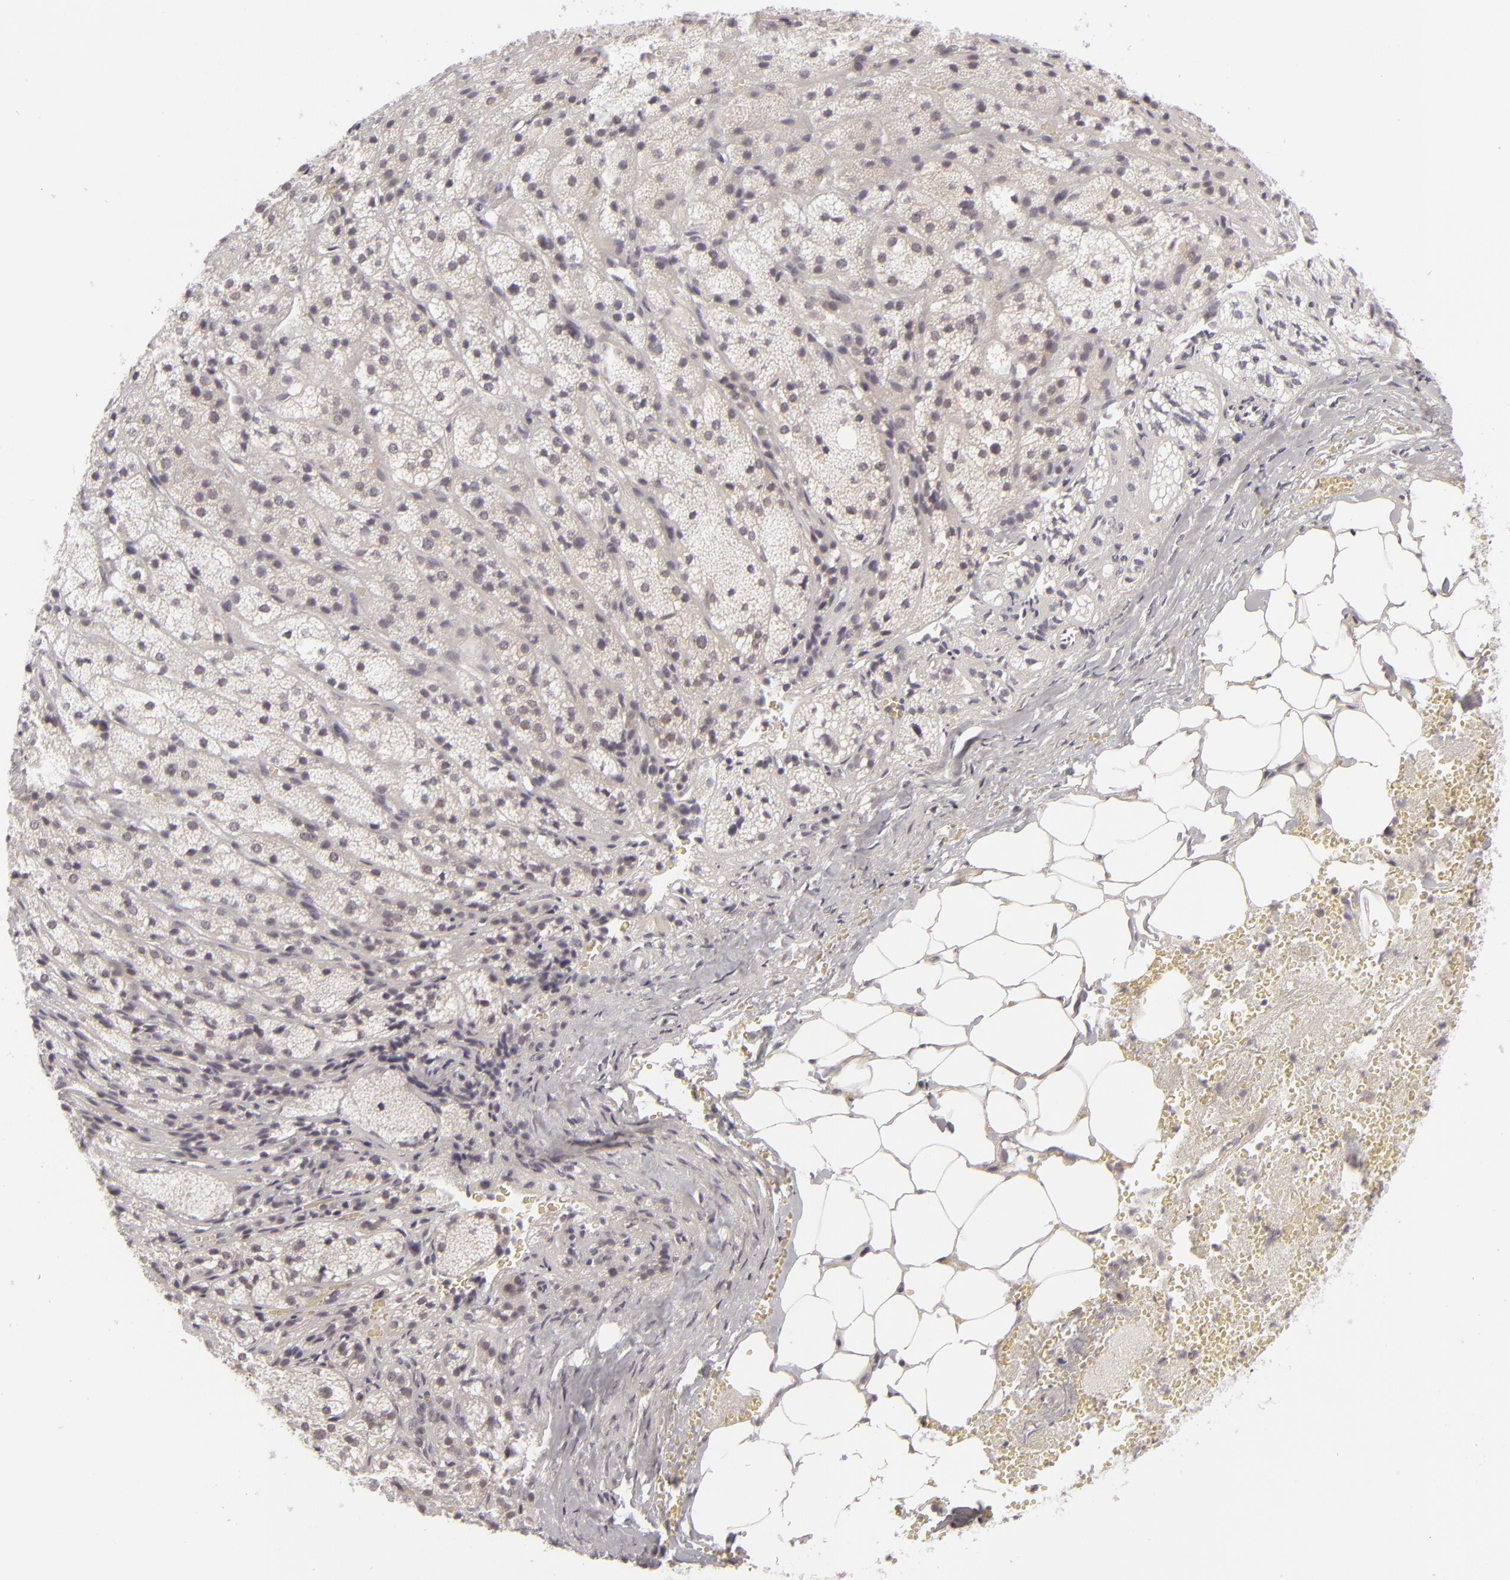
{"staining": {"intensity": "negative", "quantity": "none", "location": "none"}, "tissue": "adrenal gland", "cell_type": "Glandular cells", "image_type": "normal", "snomed": [{"axis": "morphology", "description": "Normal tissue, NOS"}, {"axis": "topography", "description": "Adrenal gland"}], "caption": "High power microscopy micrograph of an immunohistochemistry (IHC) histopathology image of unremarkable adrenal gland, revealing no significant positivity in glandular cells.", "gene": "DLG3", "patient": {"sex": "female", "age": 71}}